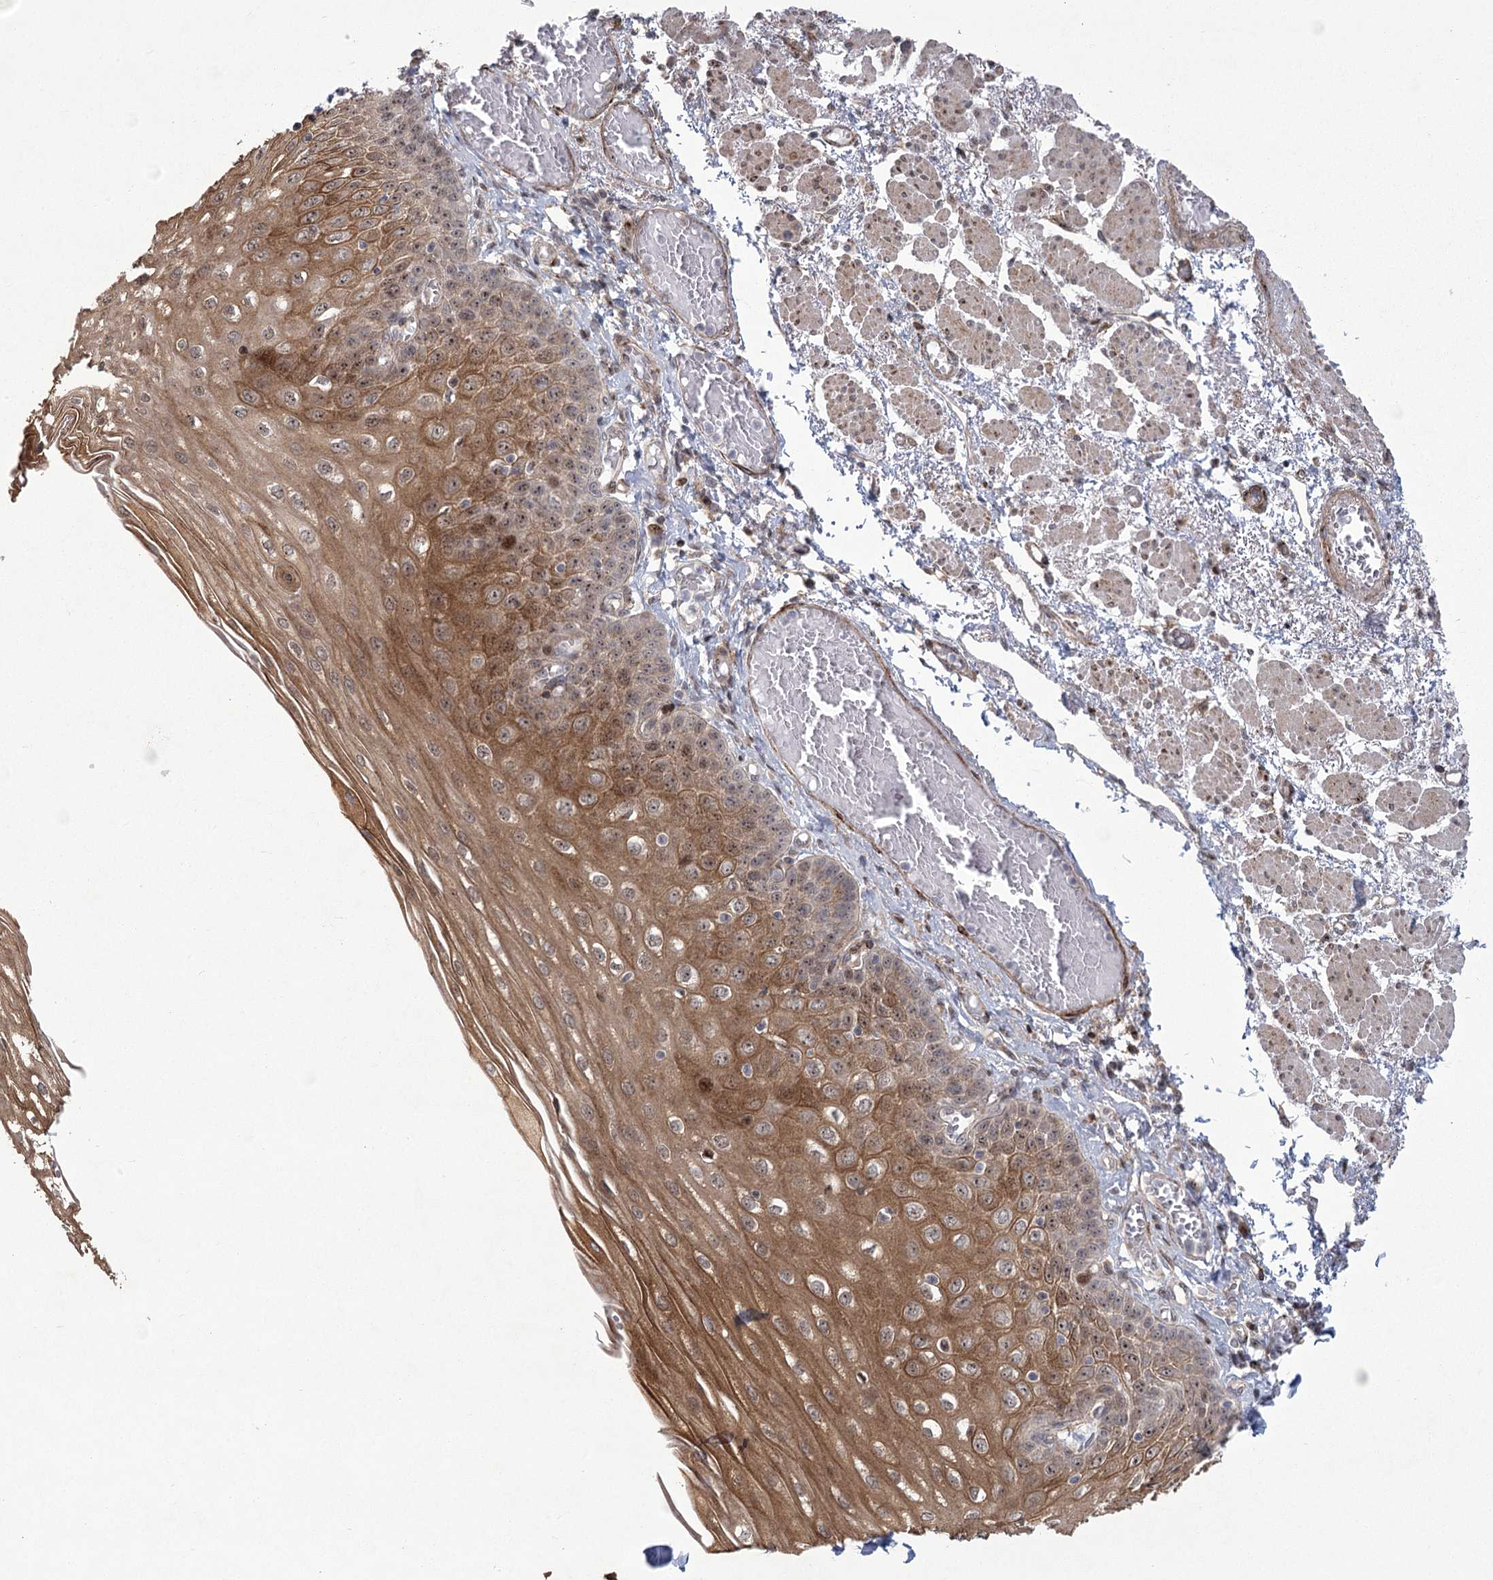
{"staining": {"intensity": "moderate", "quantity": "25%-75%", "location": "cytoplasmic/membranous,nuclear"}, "tissue": "esophagus", "cell_type": "Squamous epithelial cells", "image_type": "normal", "snomed": [{"axis": "morphology", "description": "Normal tissue, NOS"}, {"axis": "topography", "description": "Esophagus"}], "caption": "Immunohistochemical staining of benign esophagus reveals moderate cytoplasmic/membranous,nuclear protein expression in approximately 25%-75% of squamous epithelial cells. Nuclei are stained in blue.", "gene": "PARM1", "patient": {"sex": "male", "age": 81}}